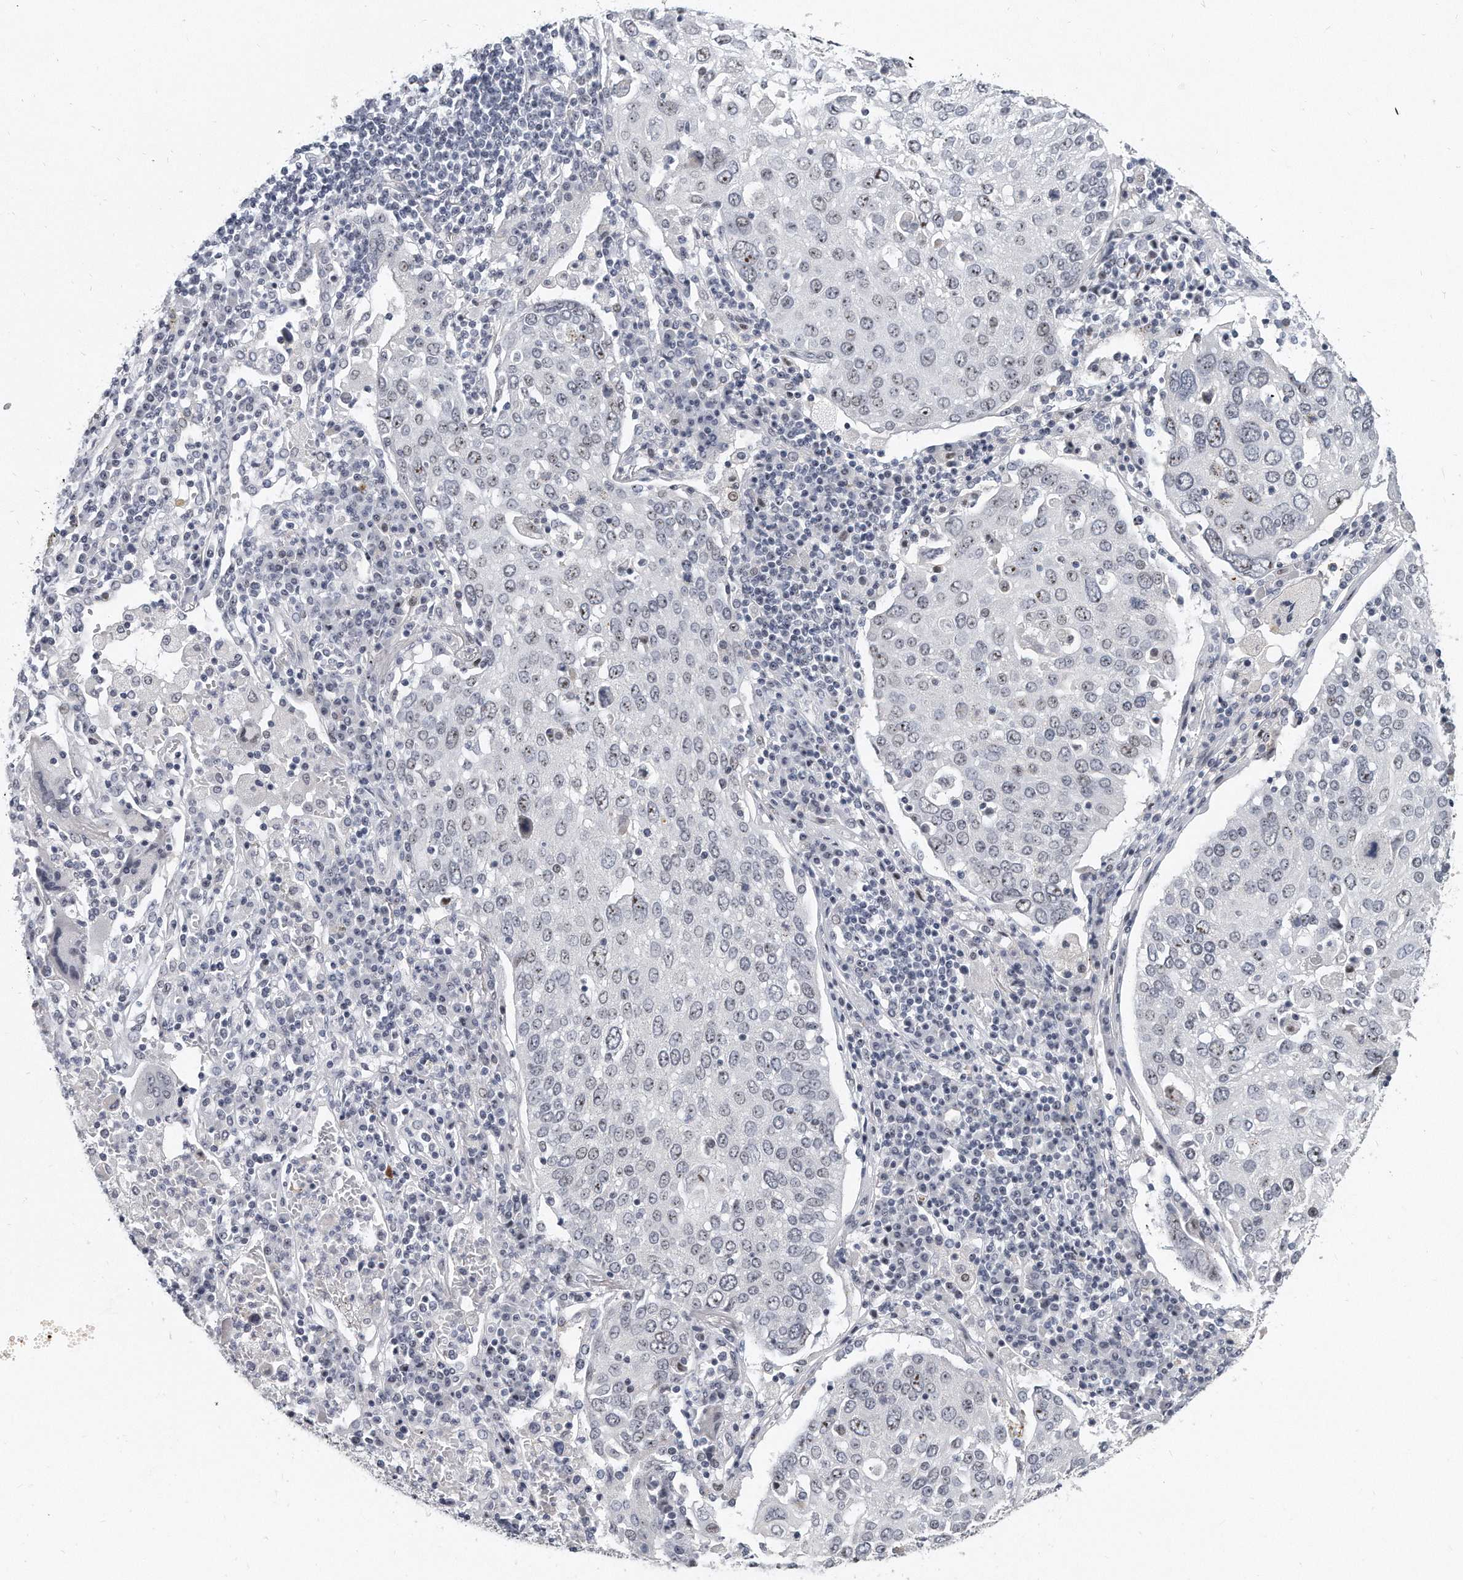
{"staining": {"intensity": "weak", "quantity": "25%-75%", "location": "nuclear"}, "tissue": "lung cancer", "cell_type": "Tumor cells", "image_type": "cancer", "snomed": [{"axis": "morphology", "description": "Squamous cell carcinoma, NOS"}, {"axis": "topography", "description": "Lung"}], "caption": "Immunohistochemical staining of lung cancer demonstrates low levels of weak nuclear protein positivity in about 25%-75% of tumor cells.", "gene": "TFCP2L1", "patient": {"sex": "male", "age": 65}}